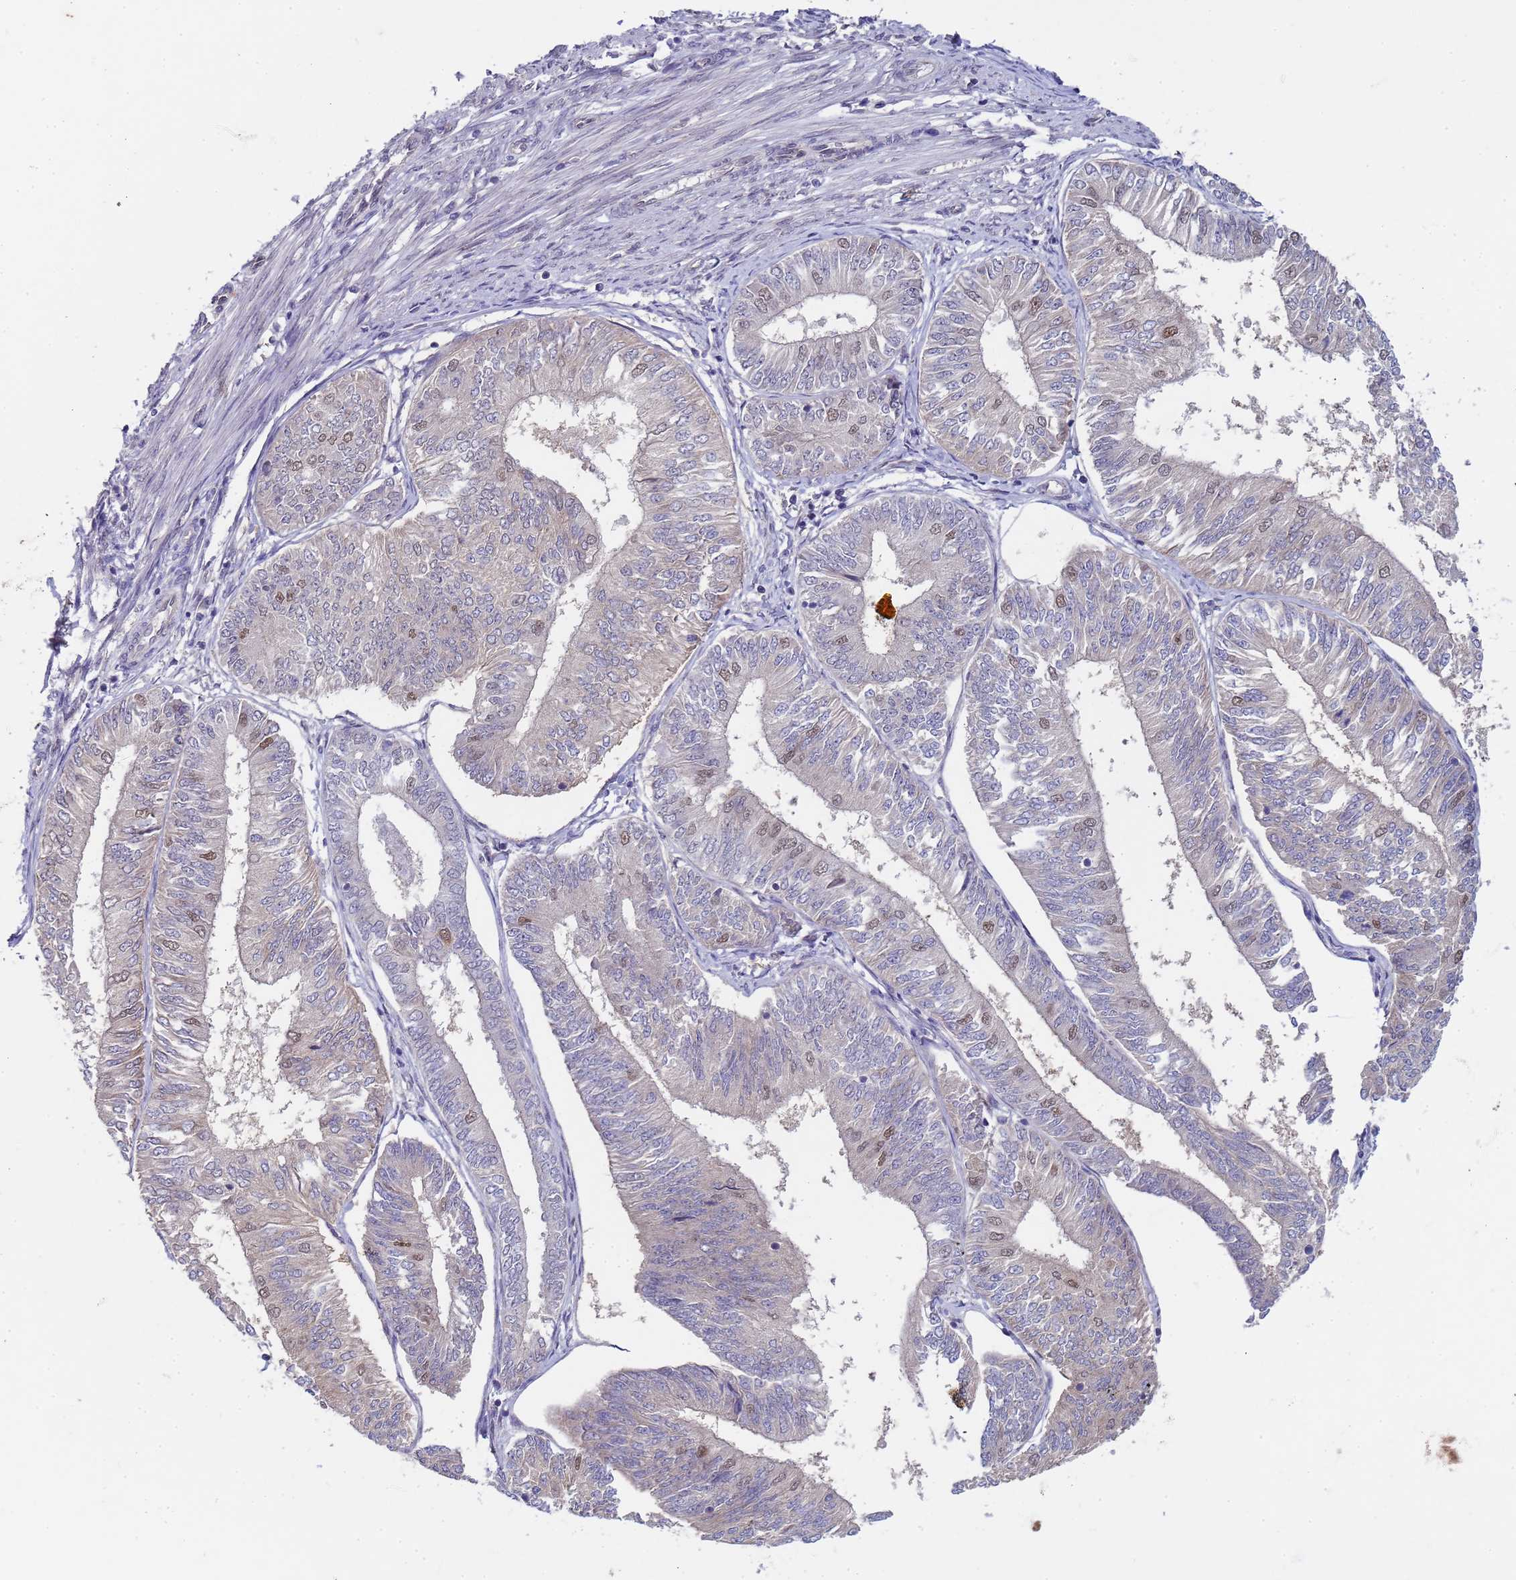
{"staining": {"intensity": "weak", "quantity": "25%-75%", "location": "nuclear"}, "tissue": "endometrial cancer", "cell_type": "Tumor cells", "image_type": "cancer", "snomed": [{"axis": "morphology", "description": "Adenocarcinoma, NOS"}, {"axis": "topography", "description": "Endometrium"}], "caption": "An IHC image of tumor tissue is shown. Protein staining in brown highlights weak nuclear positivity in endometrial cancer (adenocarcinoma) within tumor cells. (brown staining indicates protein expression, while blue staining denotes nuclei).", "gene": "TRMT10A", "patient": {"sex": "female", "age": 58}}